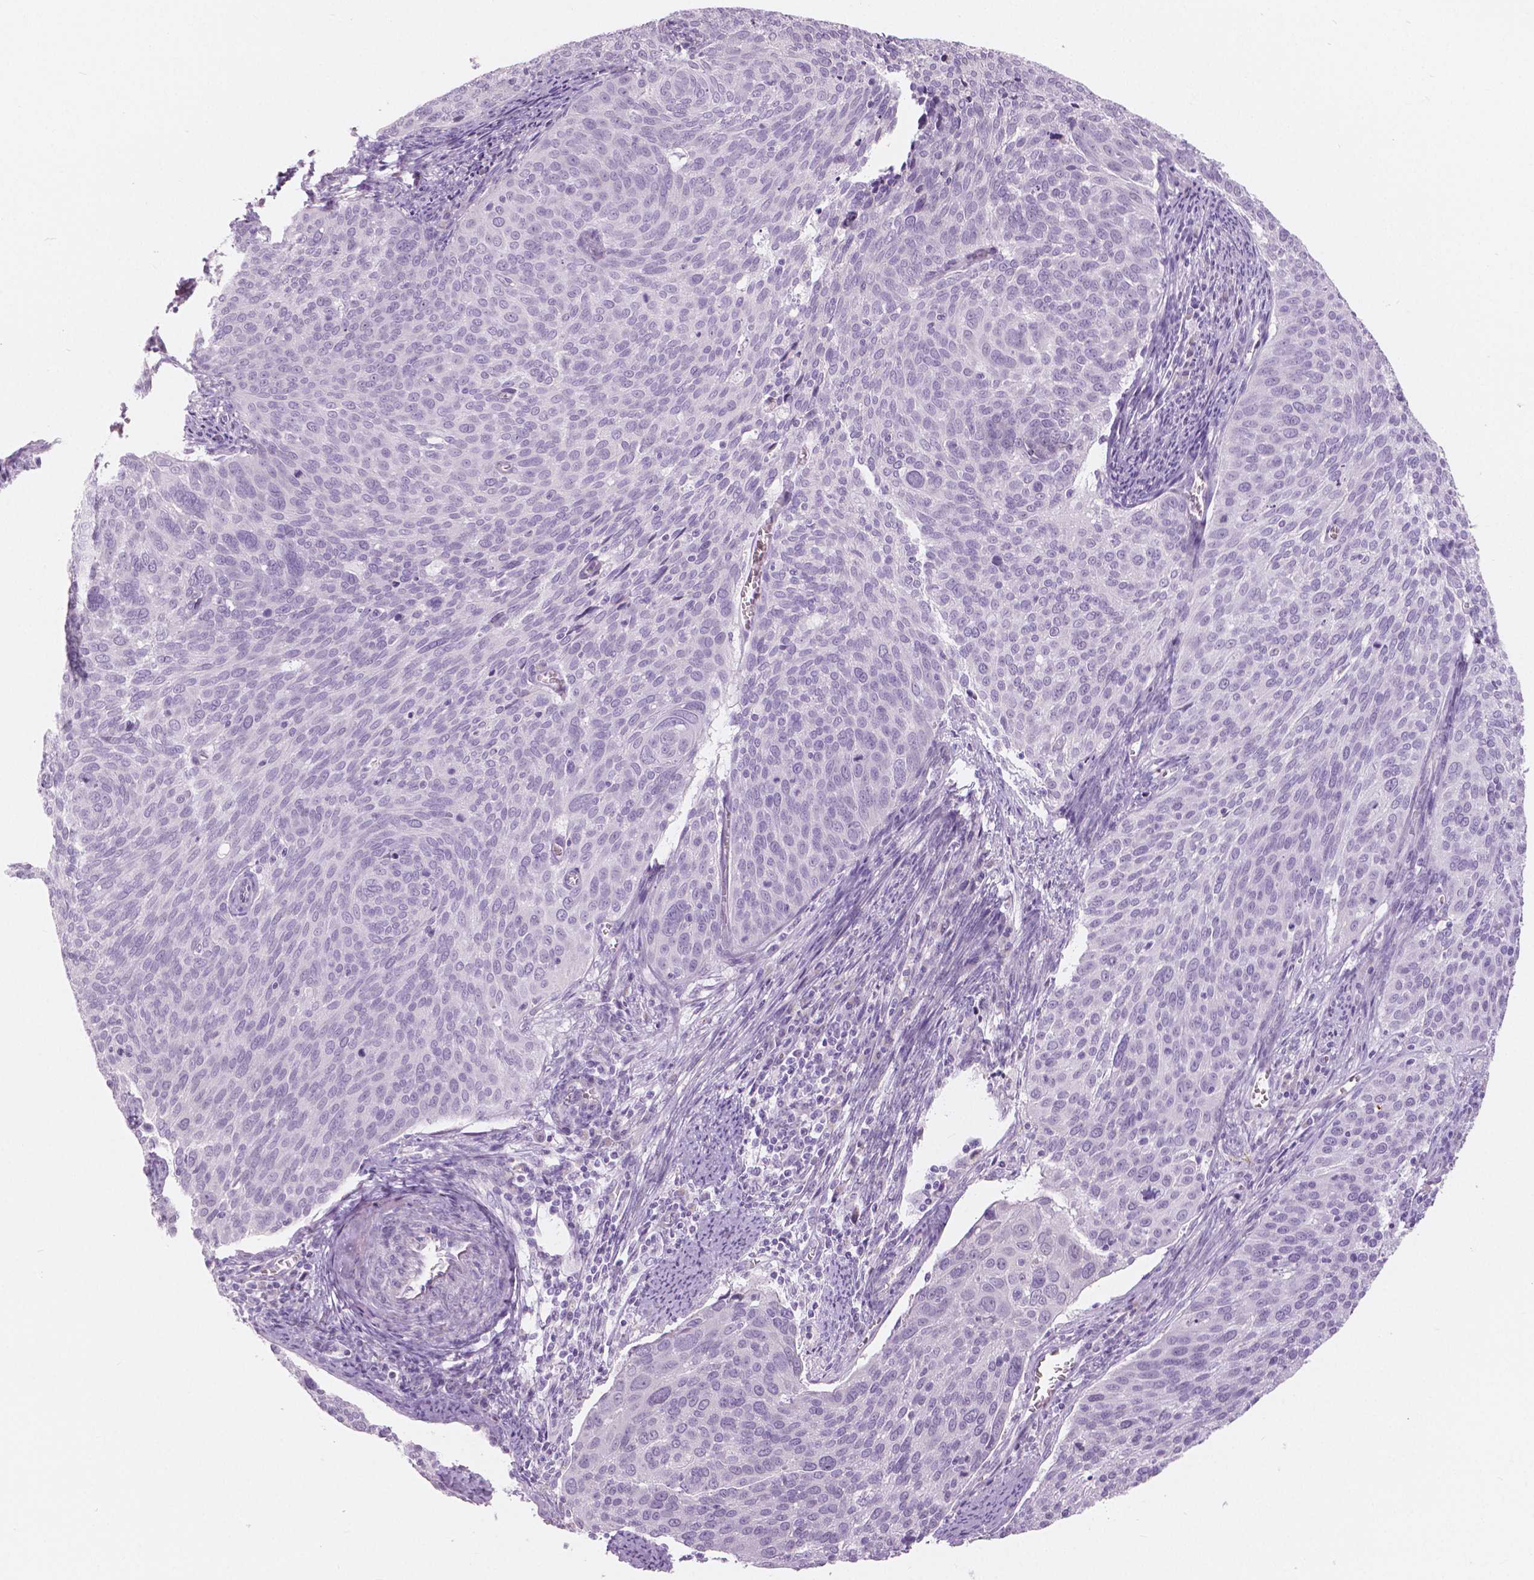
{"staining": {"intensity": "negative", "quantity": "none", "location": "none"}, "tissue": "cervical cancer", "cell_type": "Tumor cells", "image_type": "cancer", "snomed": [{"axis": "morphology", "description": "Squamous cell carcinoma, NOS"}, {"axis": "topography", "description": "Cervix"}], "caption": "DAB (3,3'-diaminobenzidine) immunohistochemical staining of cervical squamous cell carcinoma exhibits no significant positivity in tumor cells.", "gene": "A4GNT", "patient": {"sex": "female", "age": 39}}